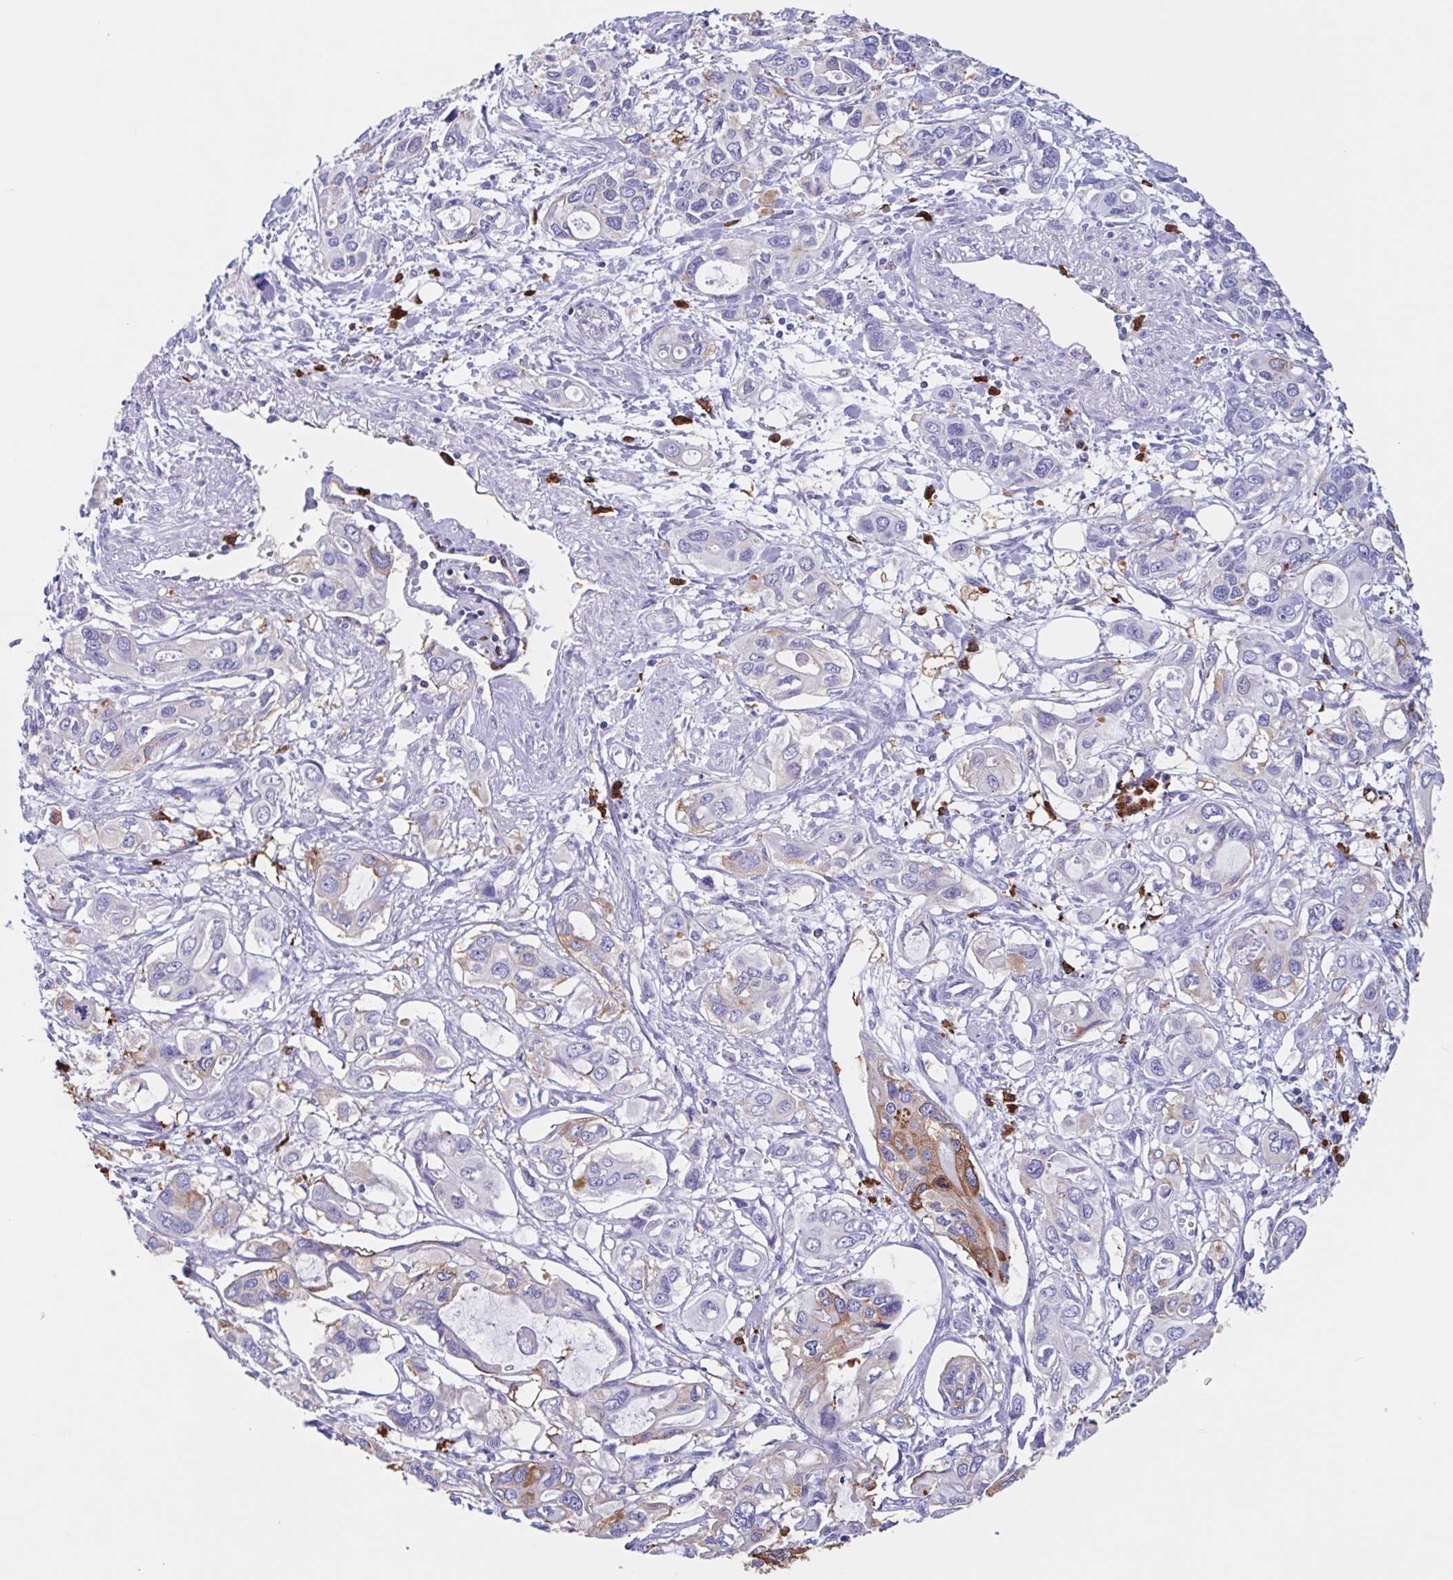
{"staining": {"intensity": "weak", "quantity": "<25%", "location": "cytoplasmic/membranous"}, "tissue": "pancreatic cancer", "cell_type": "Tumor cells", "image_type": "cancer", "snomed": [{"axis": "morphology", "description": "Adenocarcinoma, NOS"}, {"axis": "topography", "description": "Pancreas"}], "caption": "High power microscopy histopathology image of an IHC histopathology image of pancreatic cancer (adenocarcinoma), revealing no significant staining in tumor cells.", "gene": "TPD52", "patient": {"sex": "male", "age": 60}}